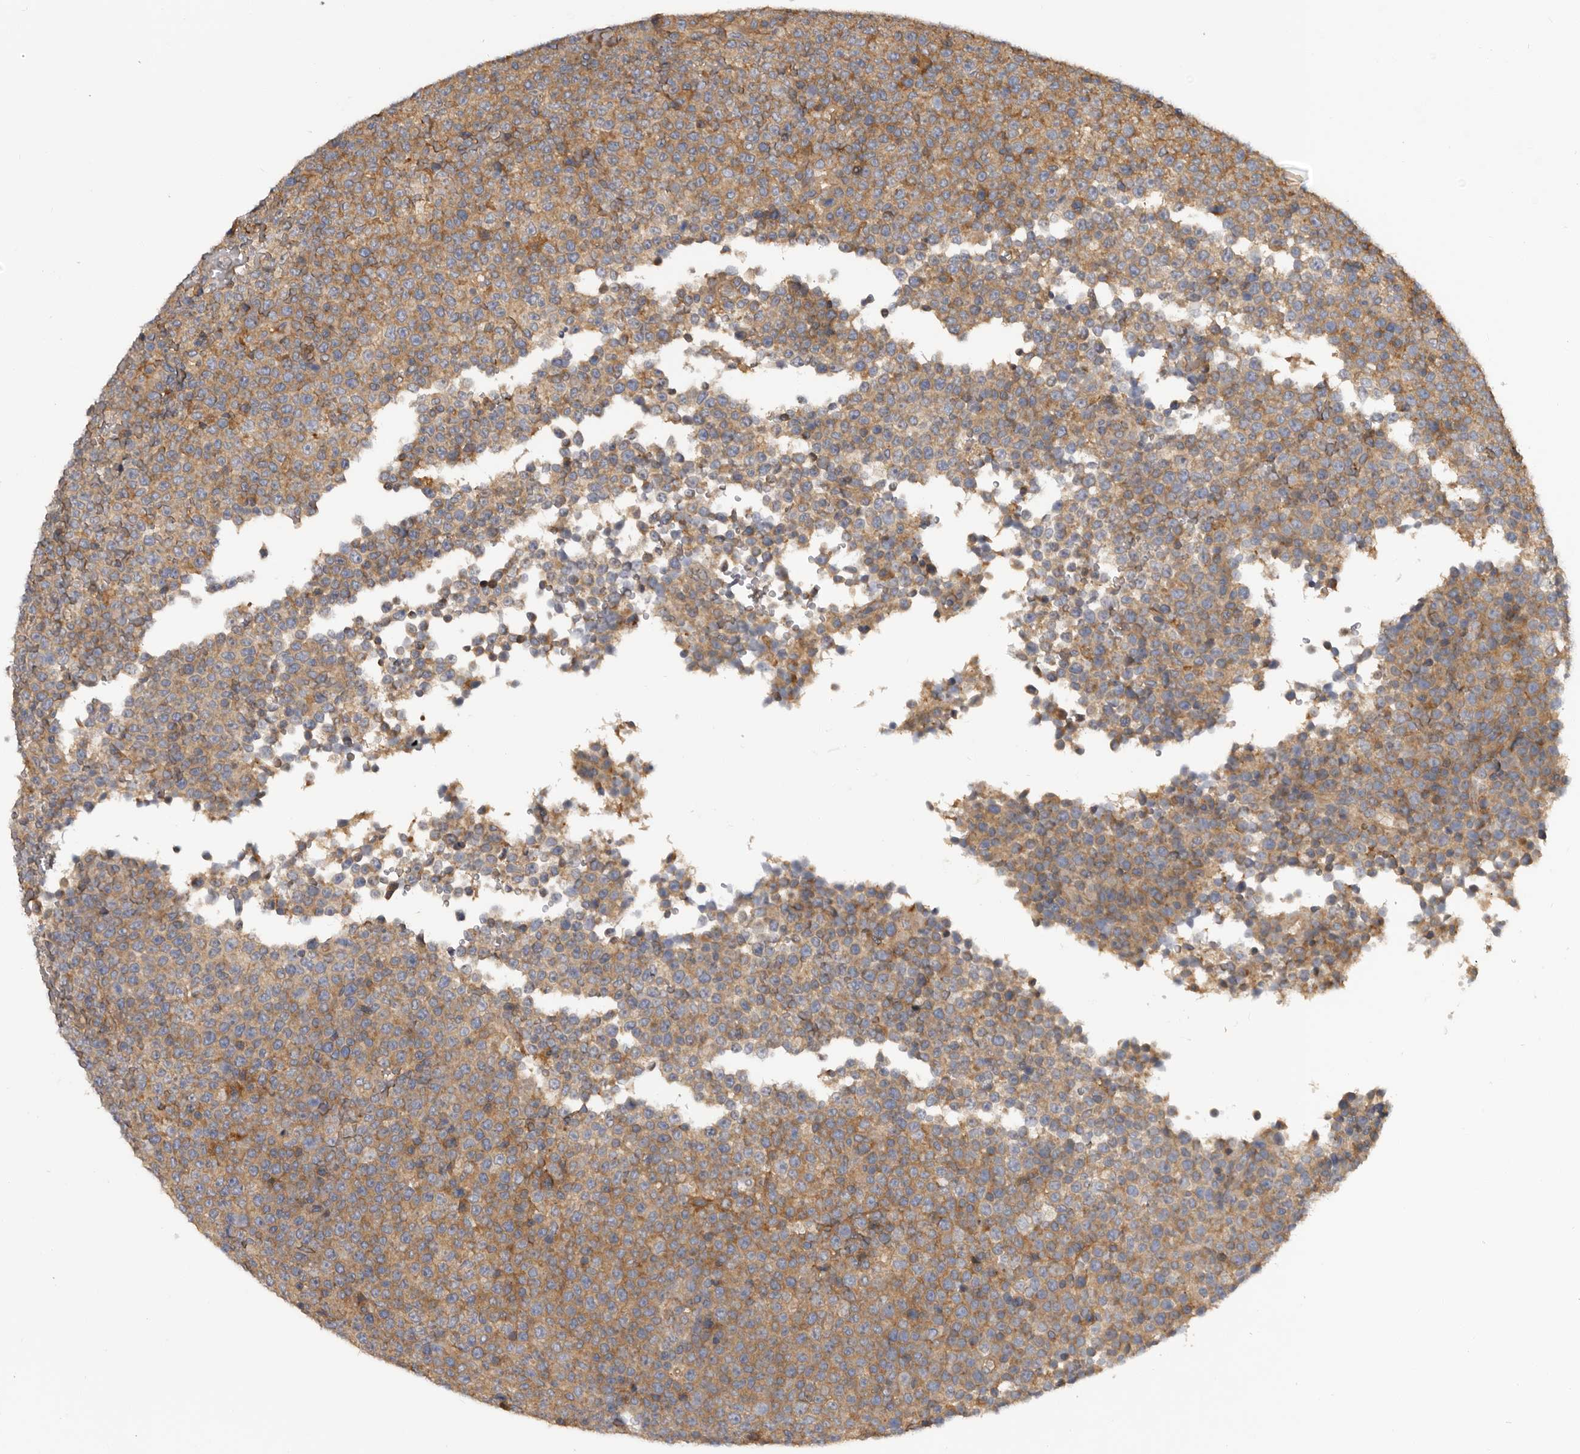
{"staining": {"intensity": "weak", "quantity": "25%-75%", "location": "cytoplasmic/membranous"}, "tissue": "lymphoma", "cell_type": "Tumor cells", "image_type": "cancer", "snomed": [{"axis": "morphology", "description": "Malignant lymphoma, non-Hodgkin's type, High grade"}, {"axis": "topography", "description": "Lymph node"}], "caption": "Human high-grade malignant lymphoma, non-Hodgkin's type stained for a protein (brown) displays weak cytoplasmic/membranous positive expression in about 25%-75% of tumor cells.", "gene": "INKA2", "patient": {"sex": "male", "age": 13}}